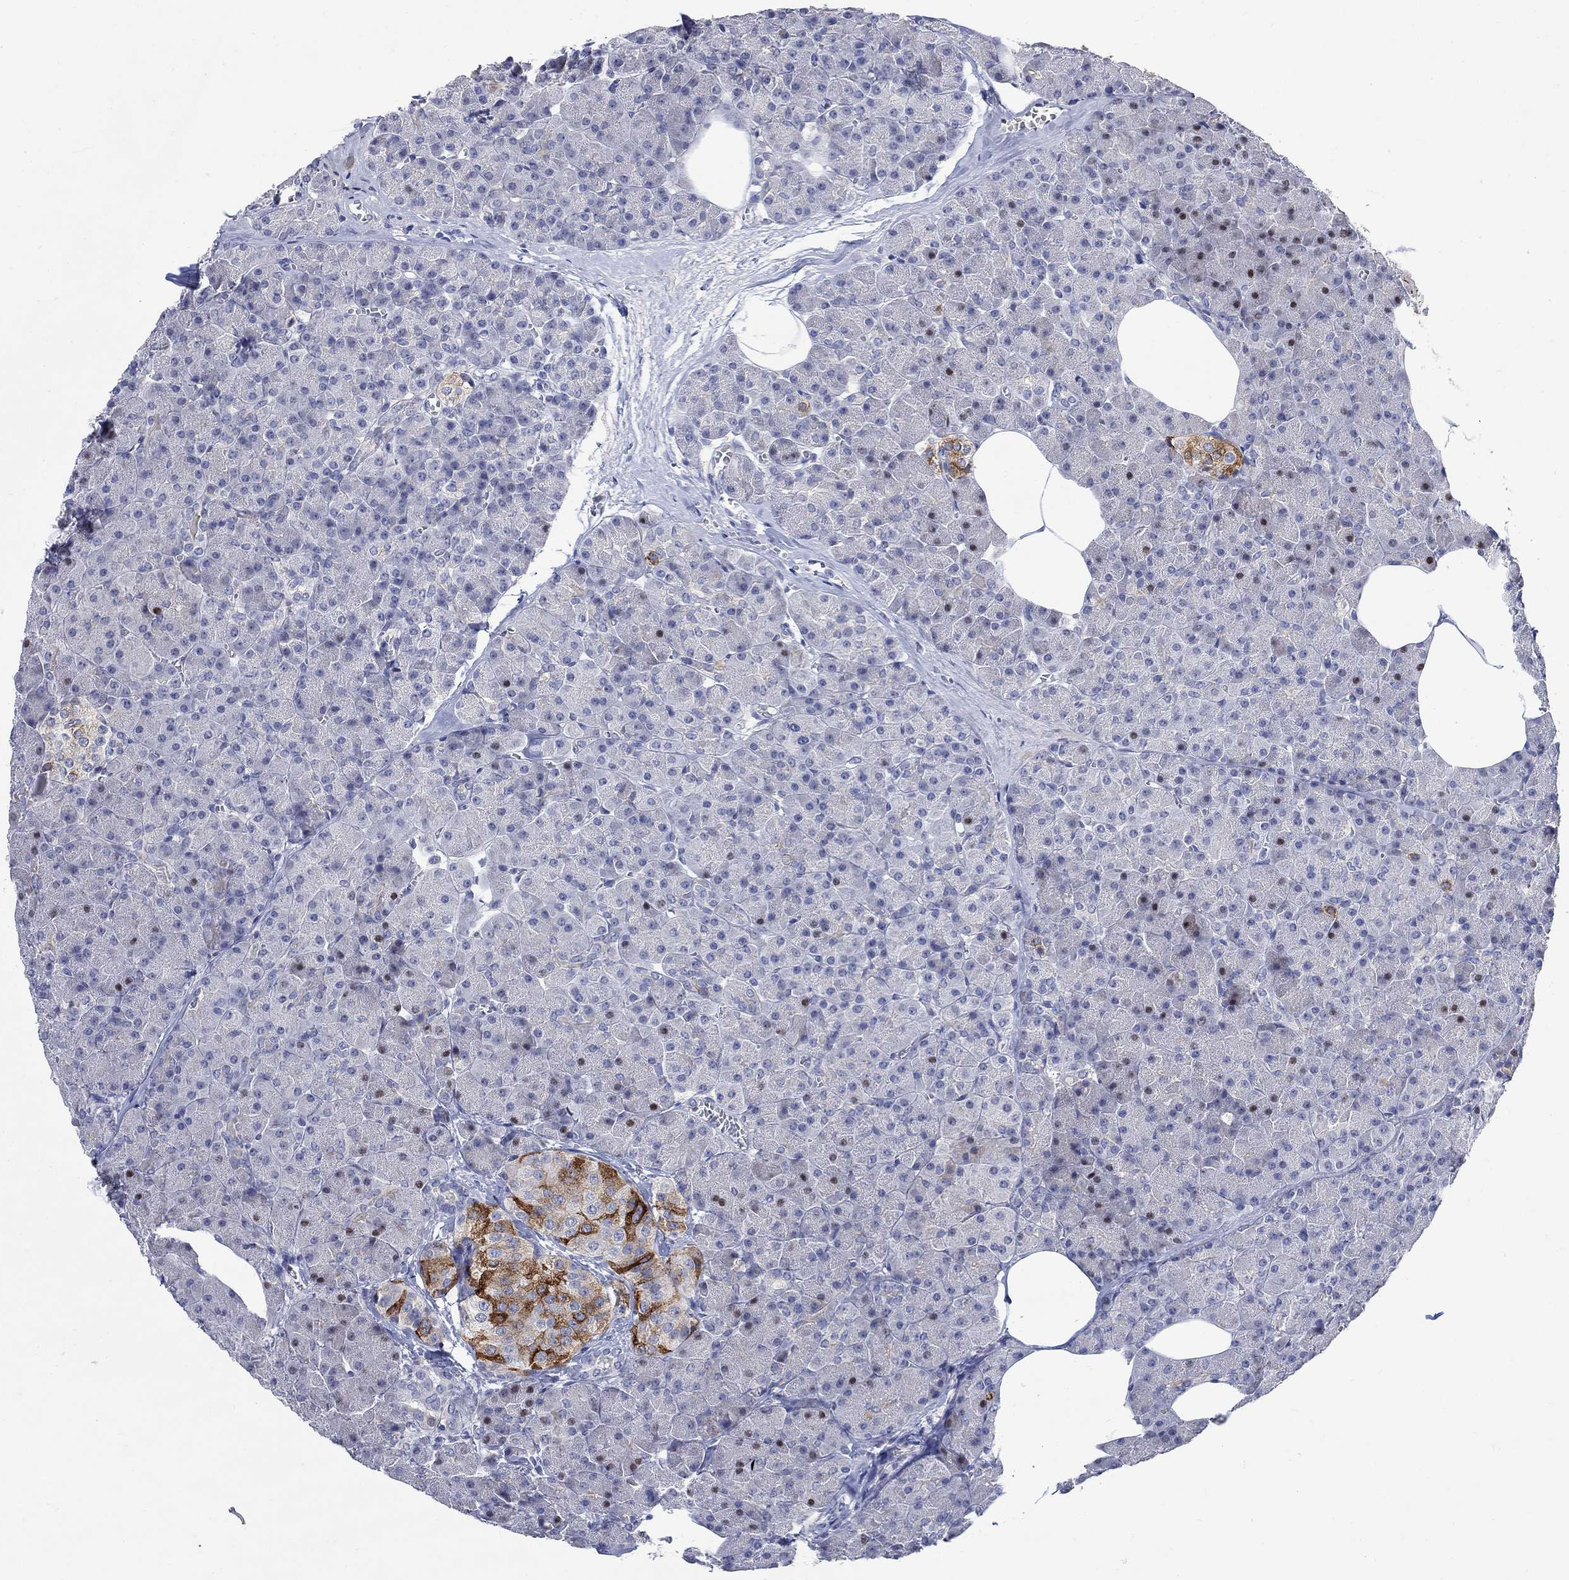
{"staining": {"intensity": "weak", "quantity": "<25%", "location": "nuclear"}, "tissue": "pancreas", "cell_type": "Exocrine glandular cells", "image_type": "normal", "snomed": [{"axis": "morphology", "description": "Normal tissue, NOS"}, {"axis": "topography", "description": "Pancreas"}], "caption": "Immunohistochemistry (IHC) image of unremarkable pancreas stained for a protein (brown), which demonstrates no staining in exocrine glandular cells. (Stains: DAB (3,3'-diaminobenzidine) immunohistochemistry with hematoxylin counter stain, Microscopy: brightfield microscopy at high magnification).", "gene": "DLK1", "patient": {"sex": "female", "age": 45}}